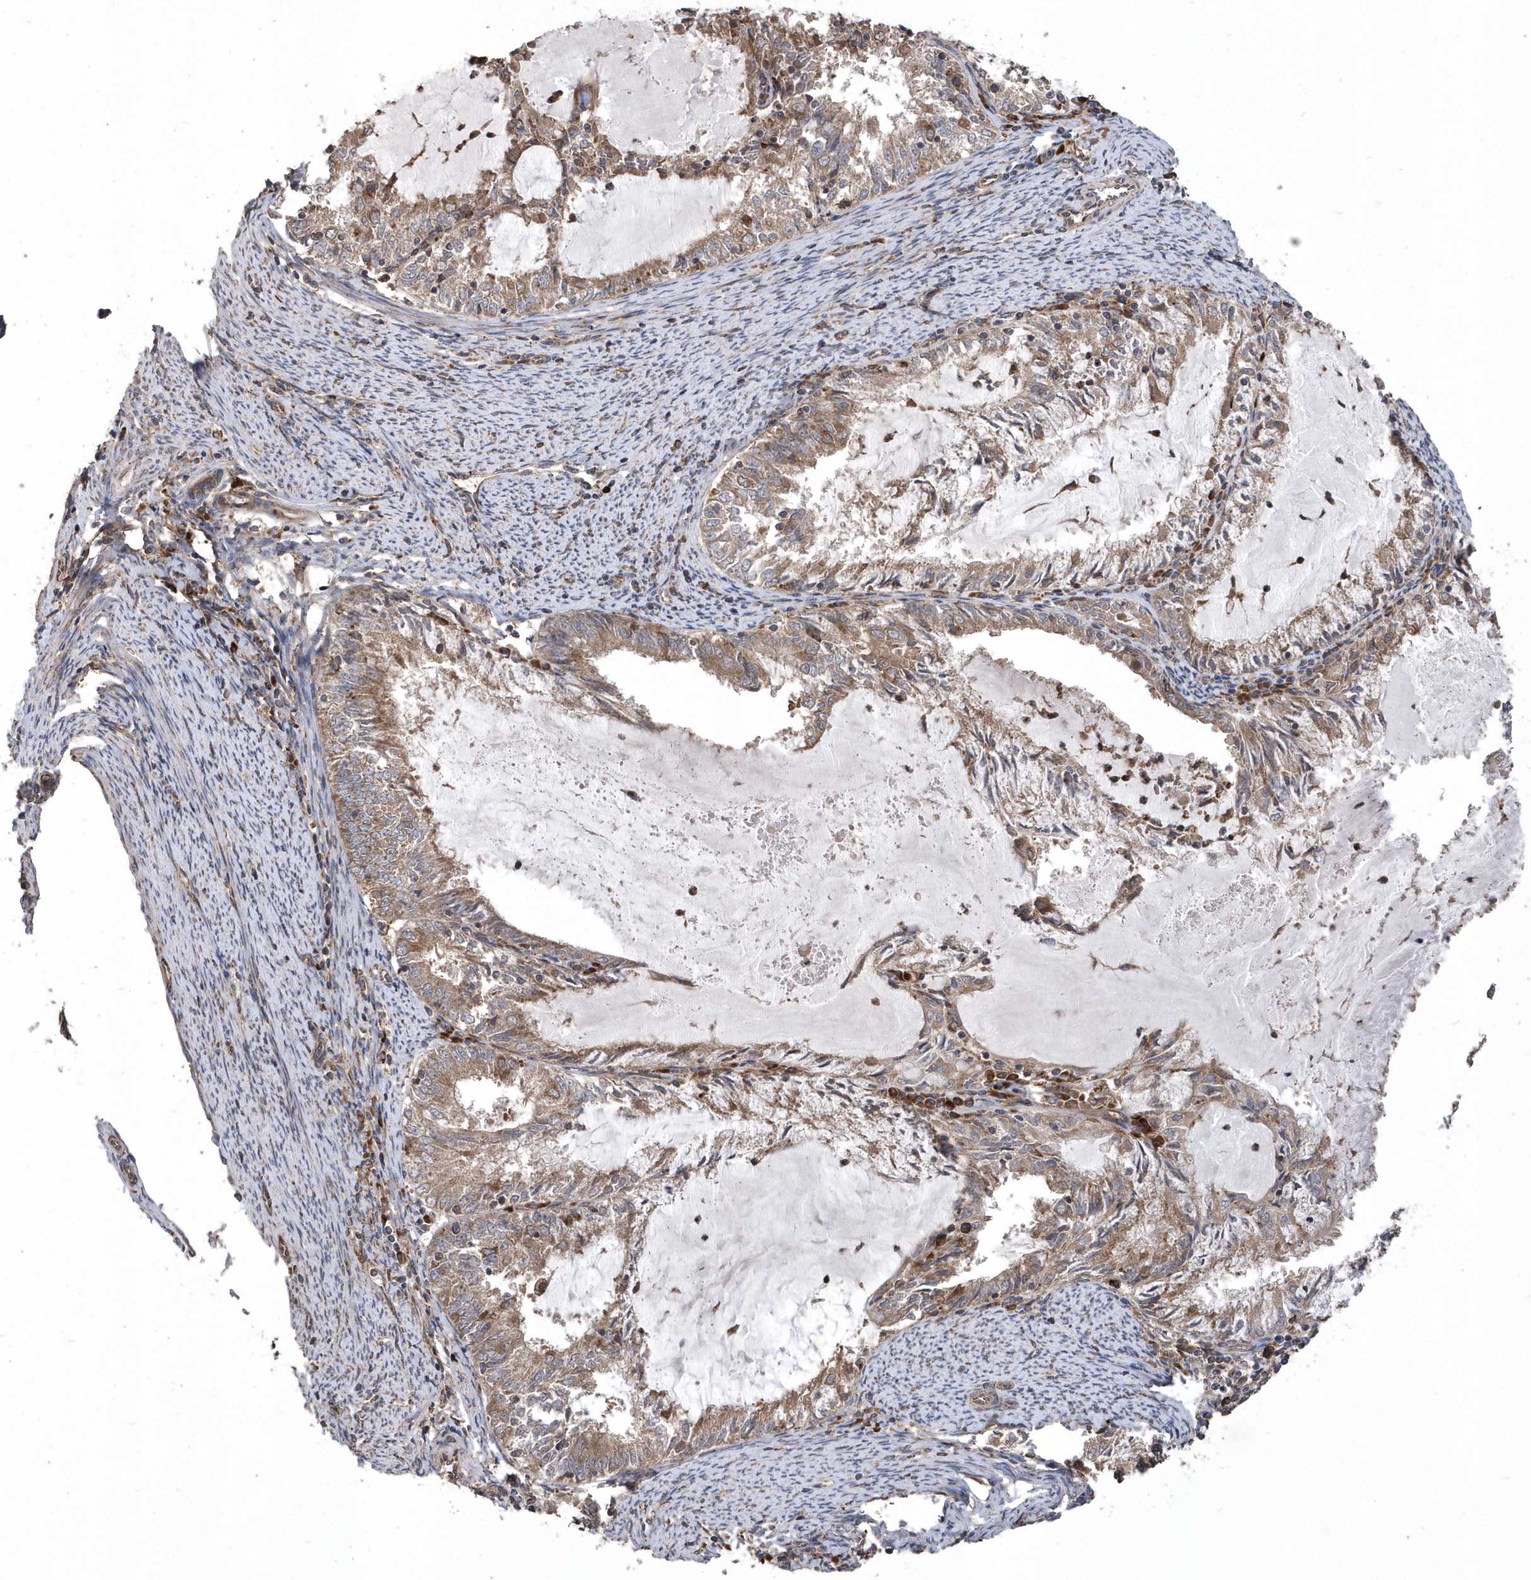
{"staining": {"intensity": "moderate", "quantity": ">75%", "location": "cytoplasmic/membranous"}, "tissue": "endometrial cancer", "cell_type": "Tumor cells", "image_type": "cancer", "snomed": [{"axis": "morphology", "description": "Adenocarcinoma, NOS"}, {"axis": "topography", "description": "Endometrium"}], "caption": "Moderate cytoplasmic/membranous protein positivity is appreciated in about >75% of tumor cells in adenocarcinoma (endometrial).", "gene": "WASHC5", "patient": {"sex": "female", "age": 57}}